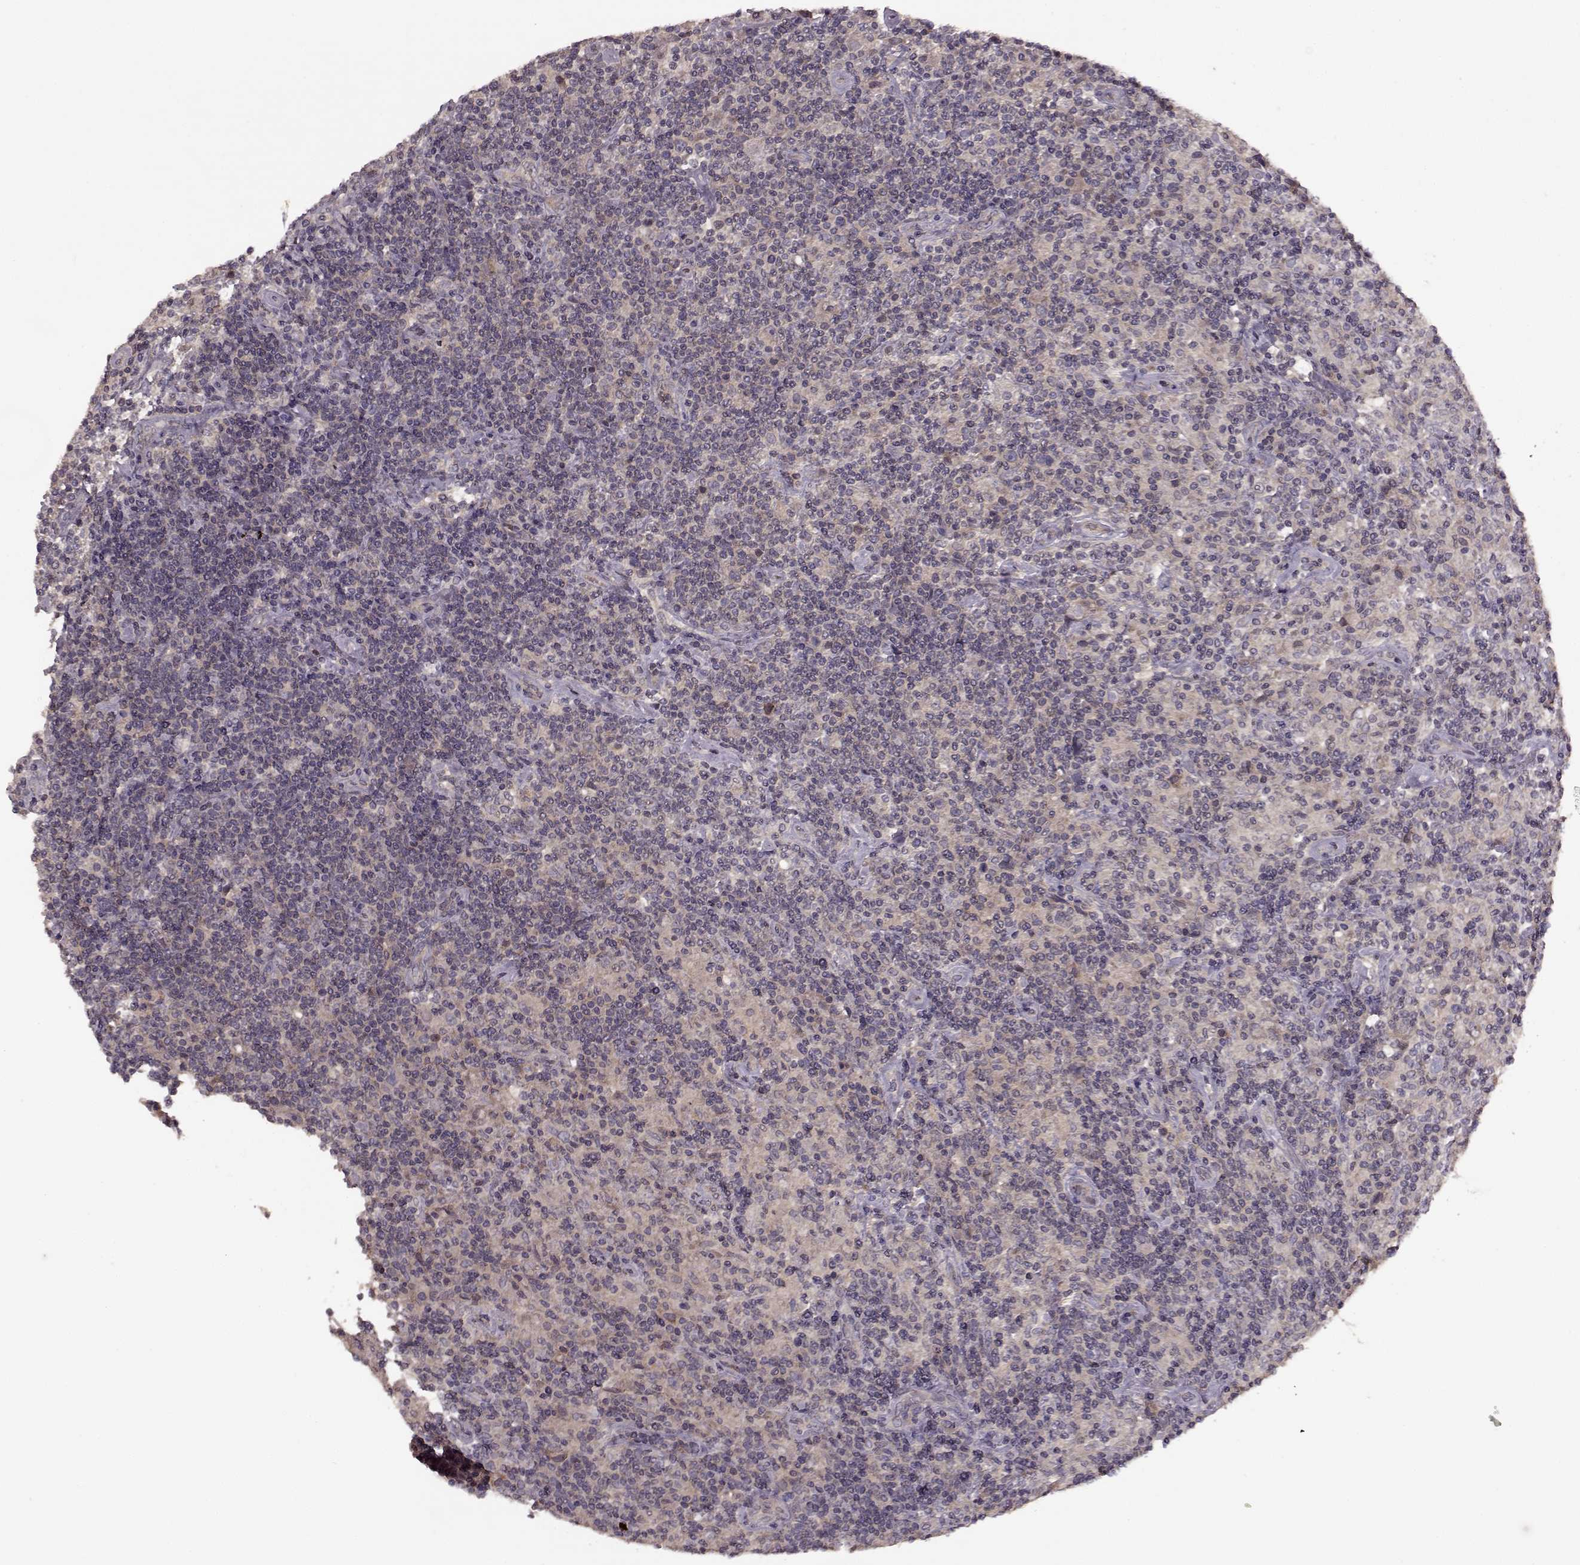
{"staining": {"intensity": "negative", "quantity": "none", "location": "none"}, "tissue": "lymphoma", "cell_type": "Tumor cells", "image_type": "cancer", "snomed": [{"axis": "morphology", "description": "Hodgkin's disease, NOS"}, {"axis": "topography", "description": "Lymph node"}], "caption": "Hodgkin's disease was stained to show a protein in brown. There is no significant positivity in tumor cells.", "gene": "SLAIN2", "patient": {"sex": "male", "age": 70}}